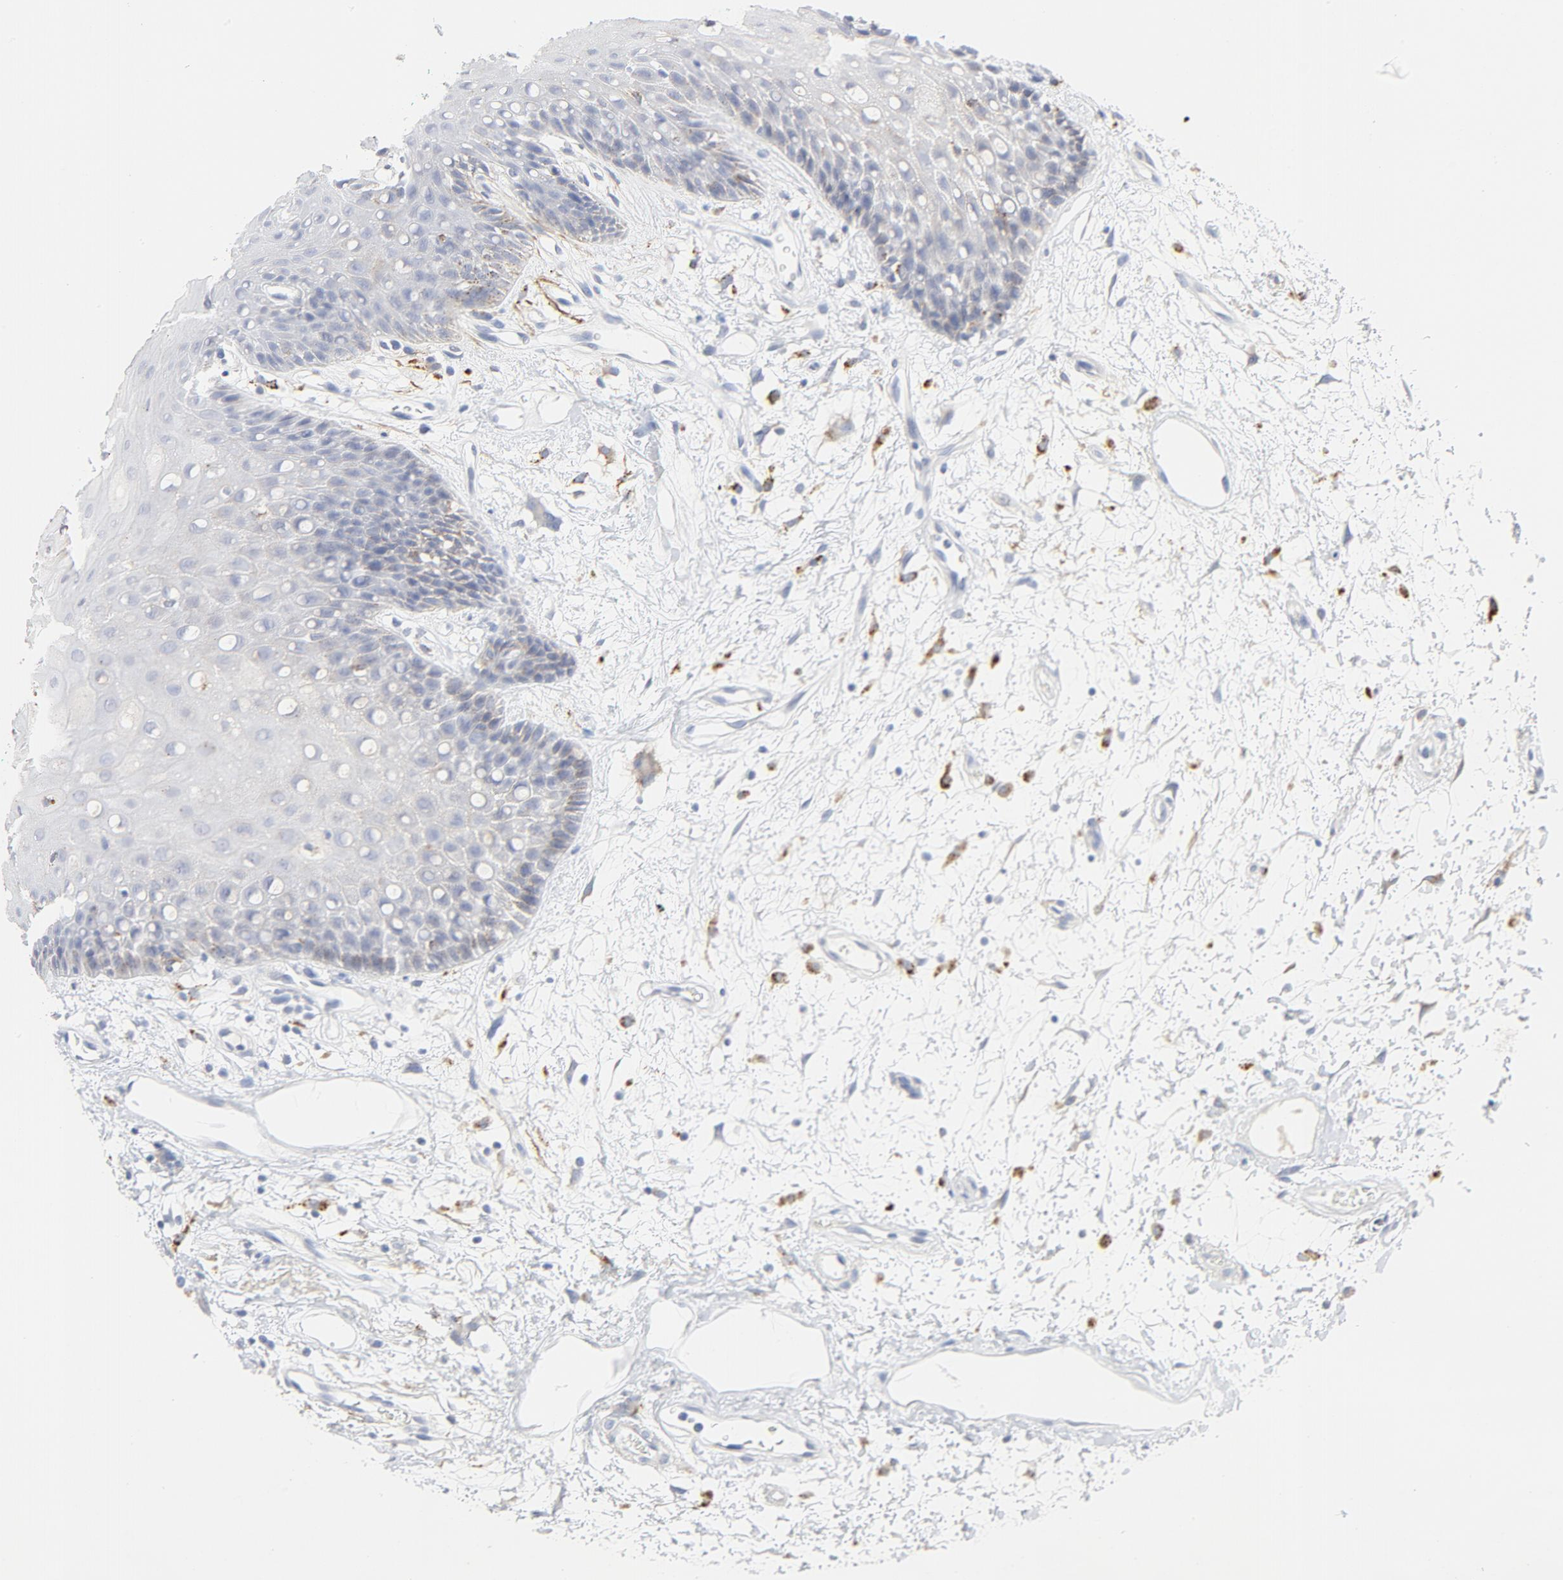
{"staining": {"intensity": "weak", "quantity": "<25%", "location": "cytoplasmic/membranous"}, "tissue": "oral mucosa", "cell_type": "Squamous epithelial cells", "image_type": "normal", "snomed": [{"axis": "morphology", "description": "Normal tissue, NOS"}, {"axis": "morphology", "description": "Squamous cell carcinoma, NOS"}, {"axis": "topography", "description": "Skeletal muscle"}, {"axis": "topography", "description": "Oral tissue"}, {"axis": "topography", "description": "Head-Neck"}], "caption": "Immunohistochemistry micrograph of normal oral mucosa: human oral mucosa stained with DAB (3,3'-diaminobenzidine) reveals no significant protein positivity in squamous epithelial cells.", "gene": "MAGEB17", "patient": {"sex": "female", "age": 84}}